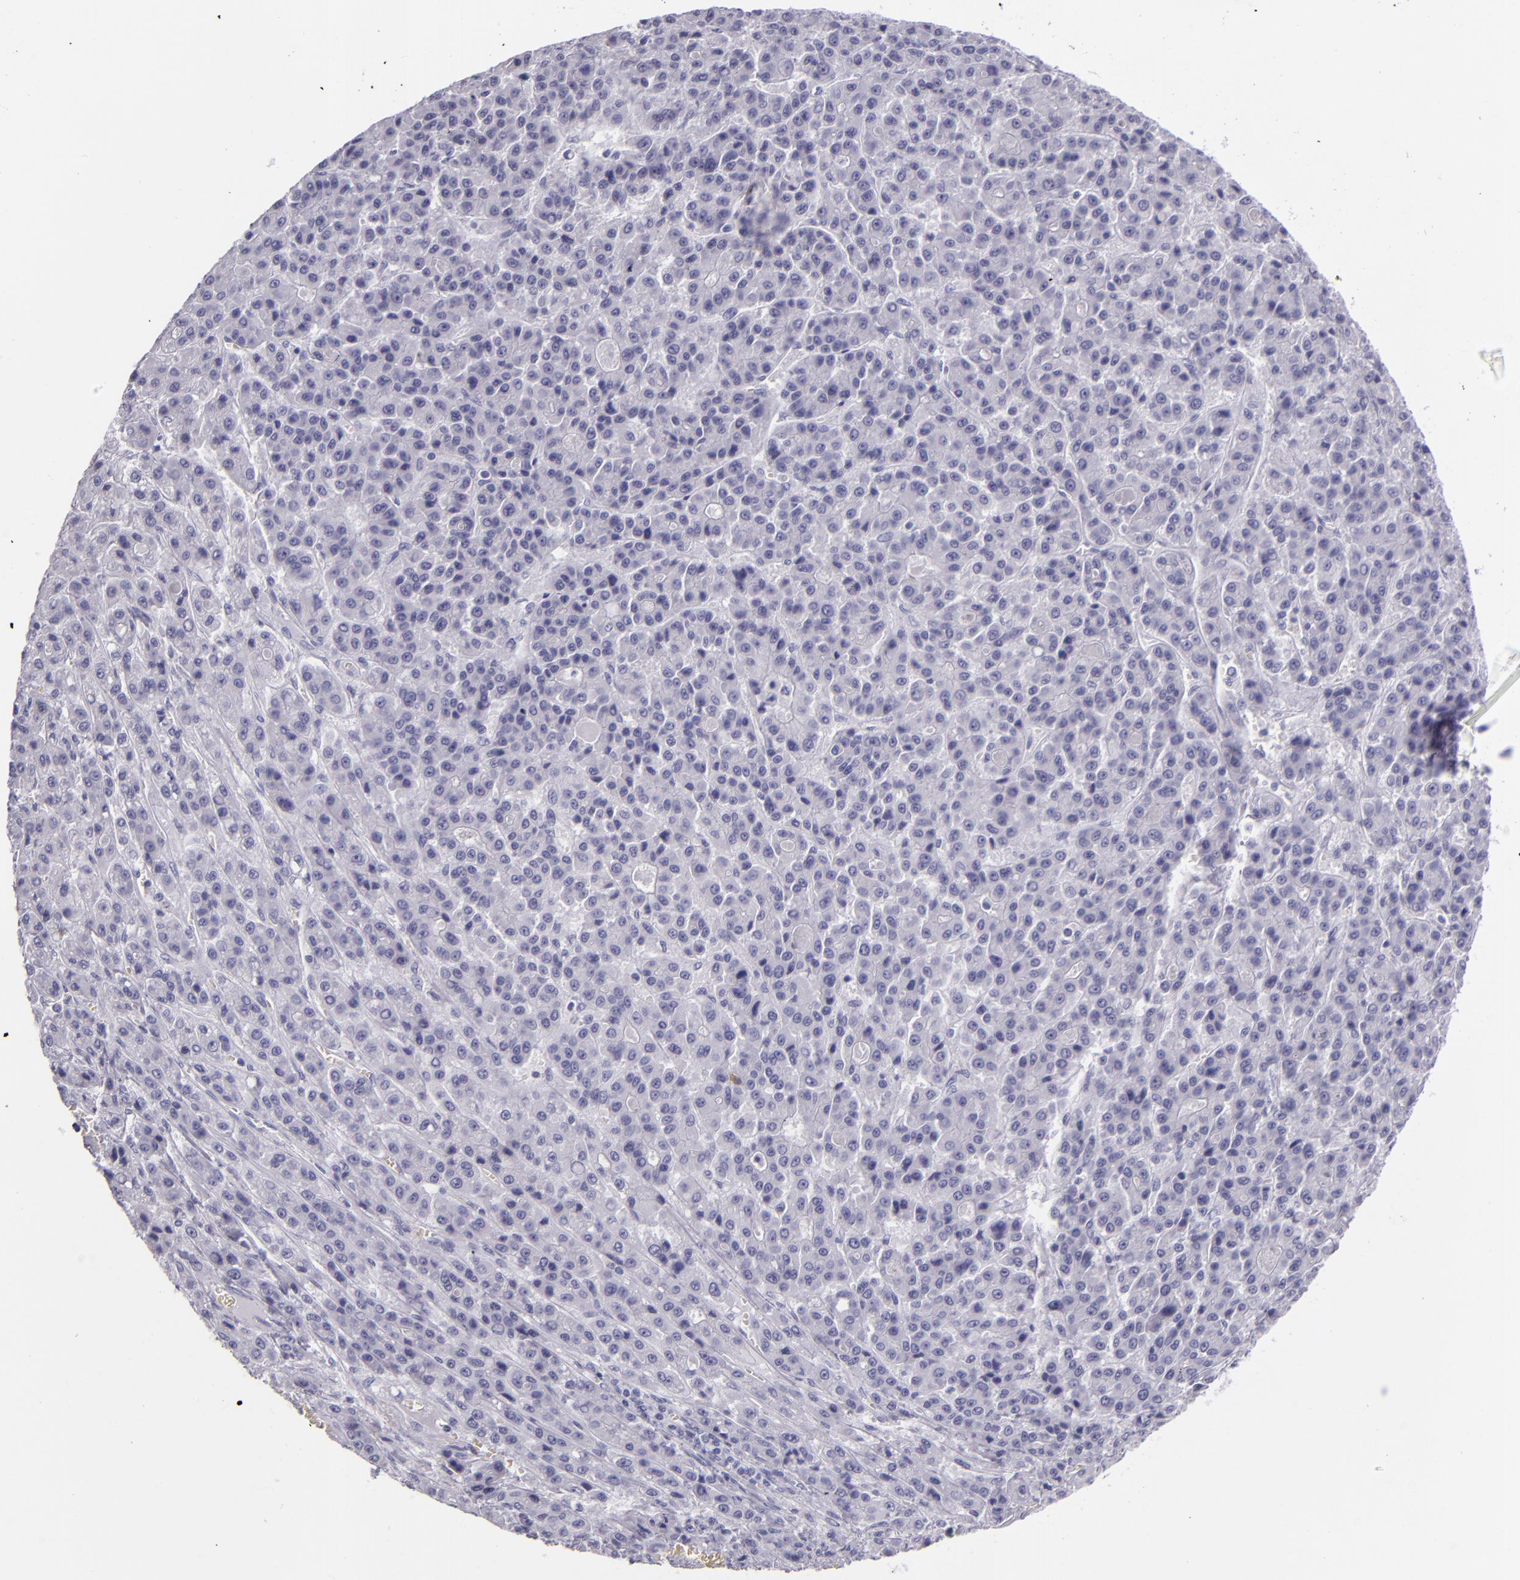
{"staining": {"intensity": "negative", "quantity": "none", "location": "none"}, "tissue": "liver cancer", "cell_type": "Tumor cells", "image_type": "cancer", "snomed": [{"axis": "morphology", "description": "Carcinoma, Hepatocellular, NOS"}, {"axis": "topography", "description": "Liver"}], "caption": "The IHC micrograph has no significant expression in tumor cells of liver hepatocellular carcinoma tissue.", "gene": "CR2", "patient": {"sex": "male", "age": 70}}